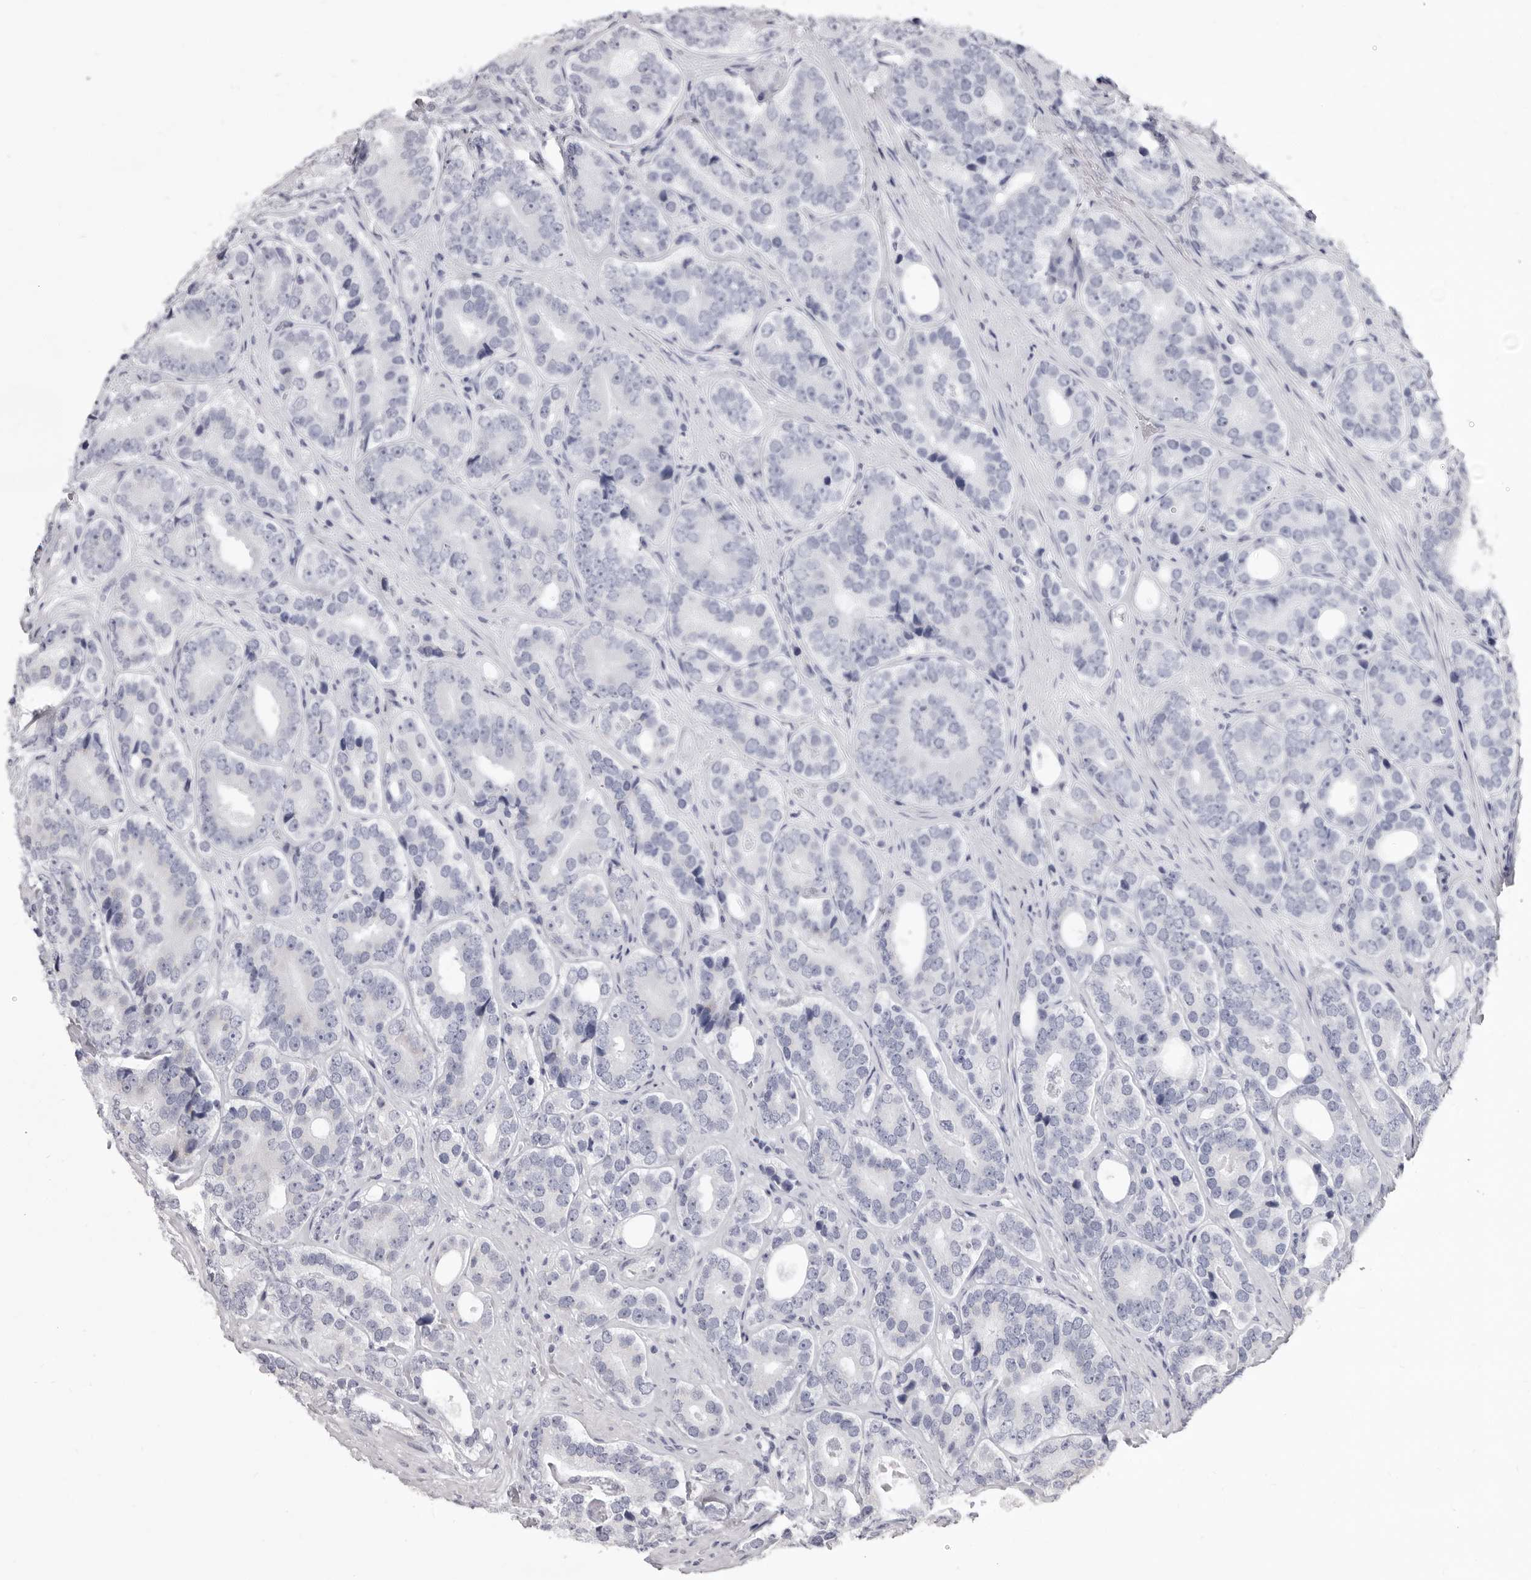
{"staining": {"intensity": "negative", "quantity": "none", "location": "none"}, "tissue": "prostate cancer", "cell_type": "Tumor cells", "image_type": "cancer", "snomed": [{"axis": "morphology", "description": "Adenocarcinoma, High grade"}, {"axis": "topography", "description": "Prostate"}], "caption": "Immunohistochemistry photomicrograph of neoplastic tissue: prostate cancer (adenocarcinoma (high-grade)) stained with DAB (3,3'-diaminobenzidine) demonstrates no significant protein staining in tumor cells. (DAB IHC visualized using brightfield microscopy, high magnification).", "gene": "TBC1D8B", "patient": {"sex": "male", "age": 56}}